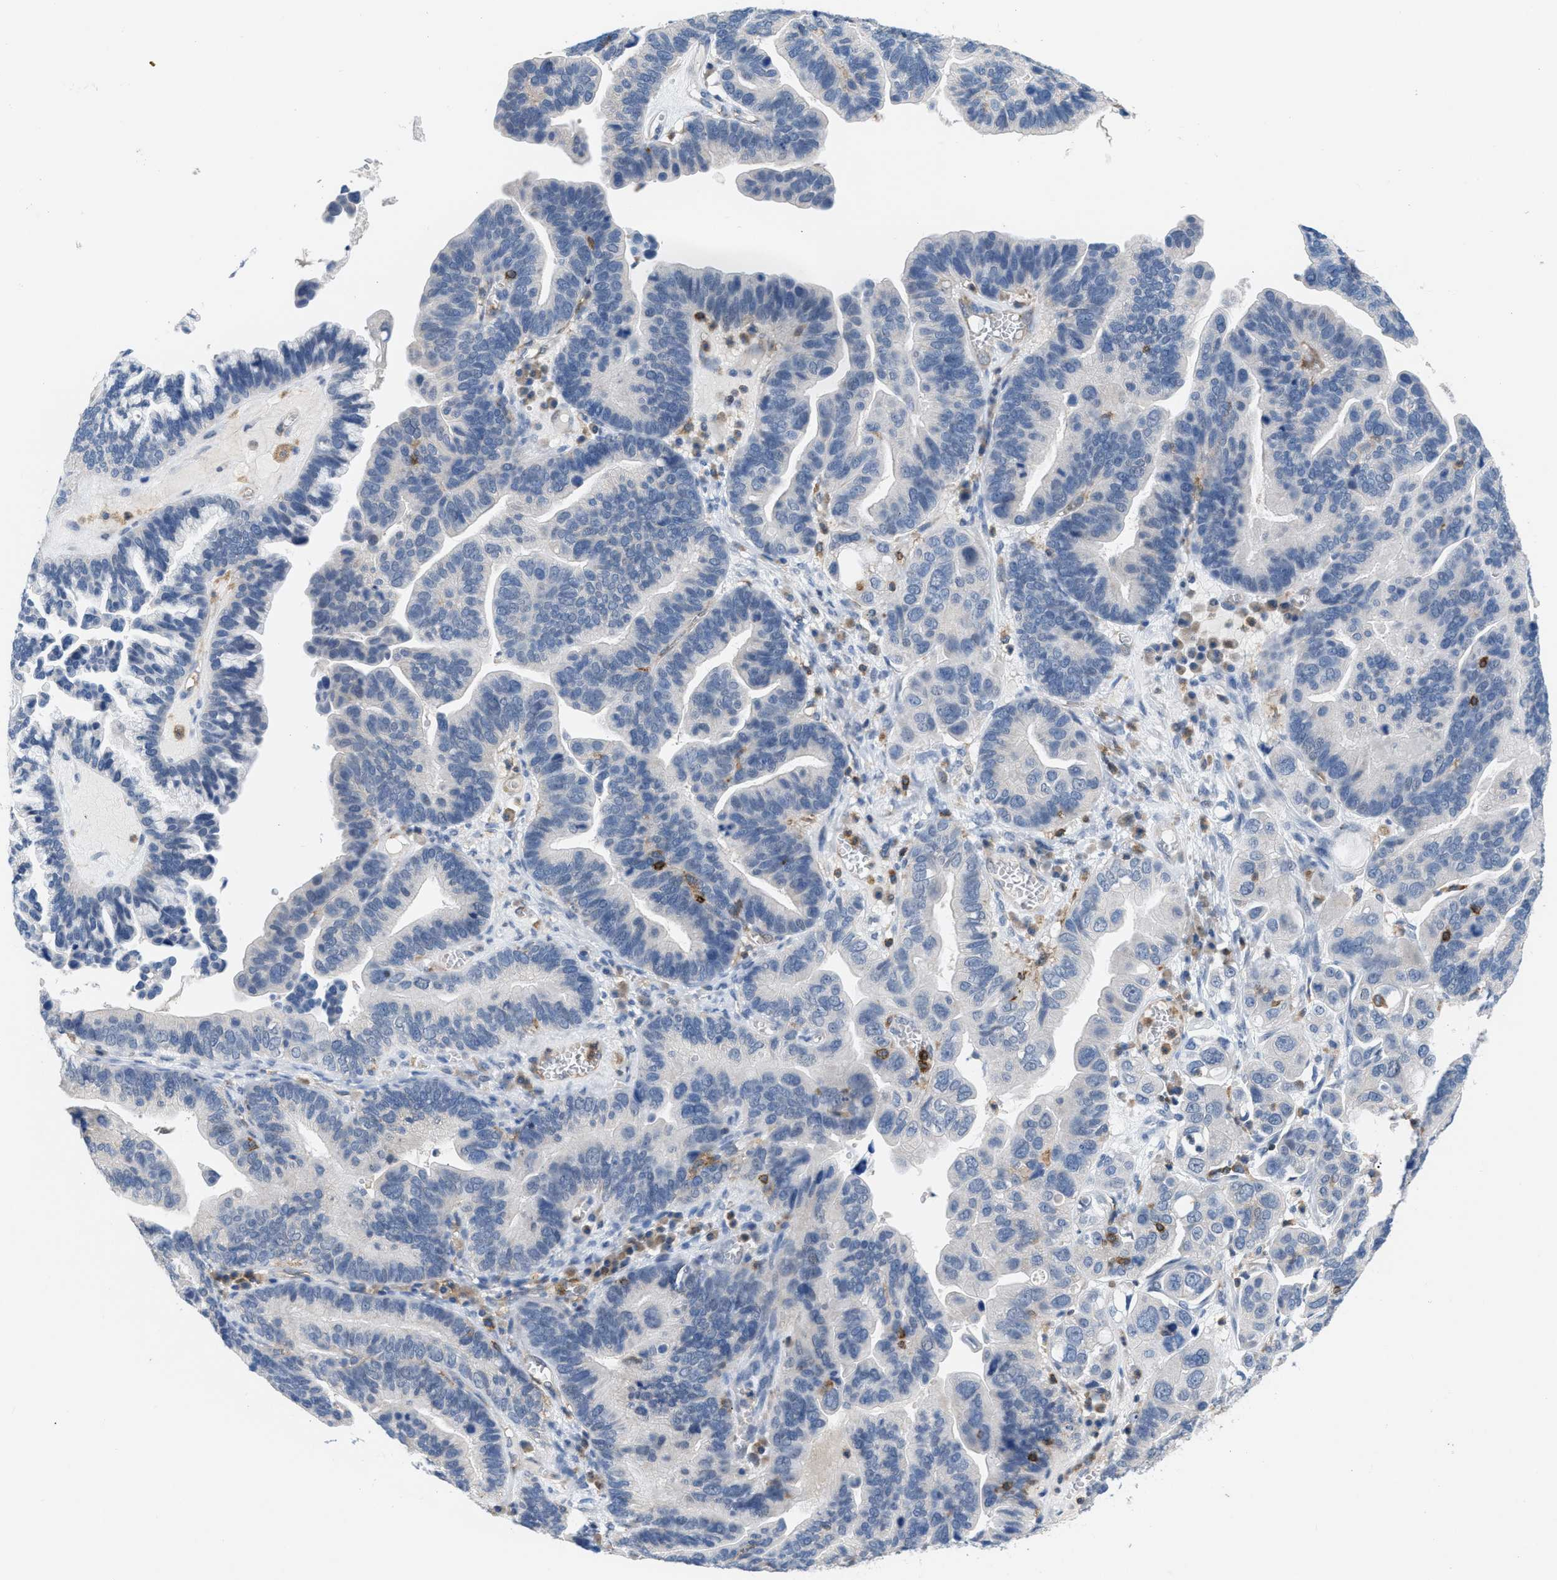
{"staining": {"intensity": "negative", "quantity": "none", "location": "none"}, "tissue": "ovarian cancer", "cell_type": "Tumor cells", "image_type": "cancer", "snomed": [{"axis": "morphology", "description": "Cystadenocarcinoma, serous, NOS"}, {"axis": "topography", "description": "Ovary"}], "caption": "High power microscopy micrograph of an immunohistochemistry photomicrograph of ovarian cancer, revealing no significant staining in tumor cells.", "gene": "INPP5D", "patient": {"sex": "female", "age": 56}}